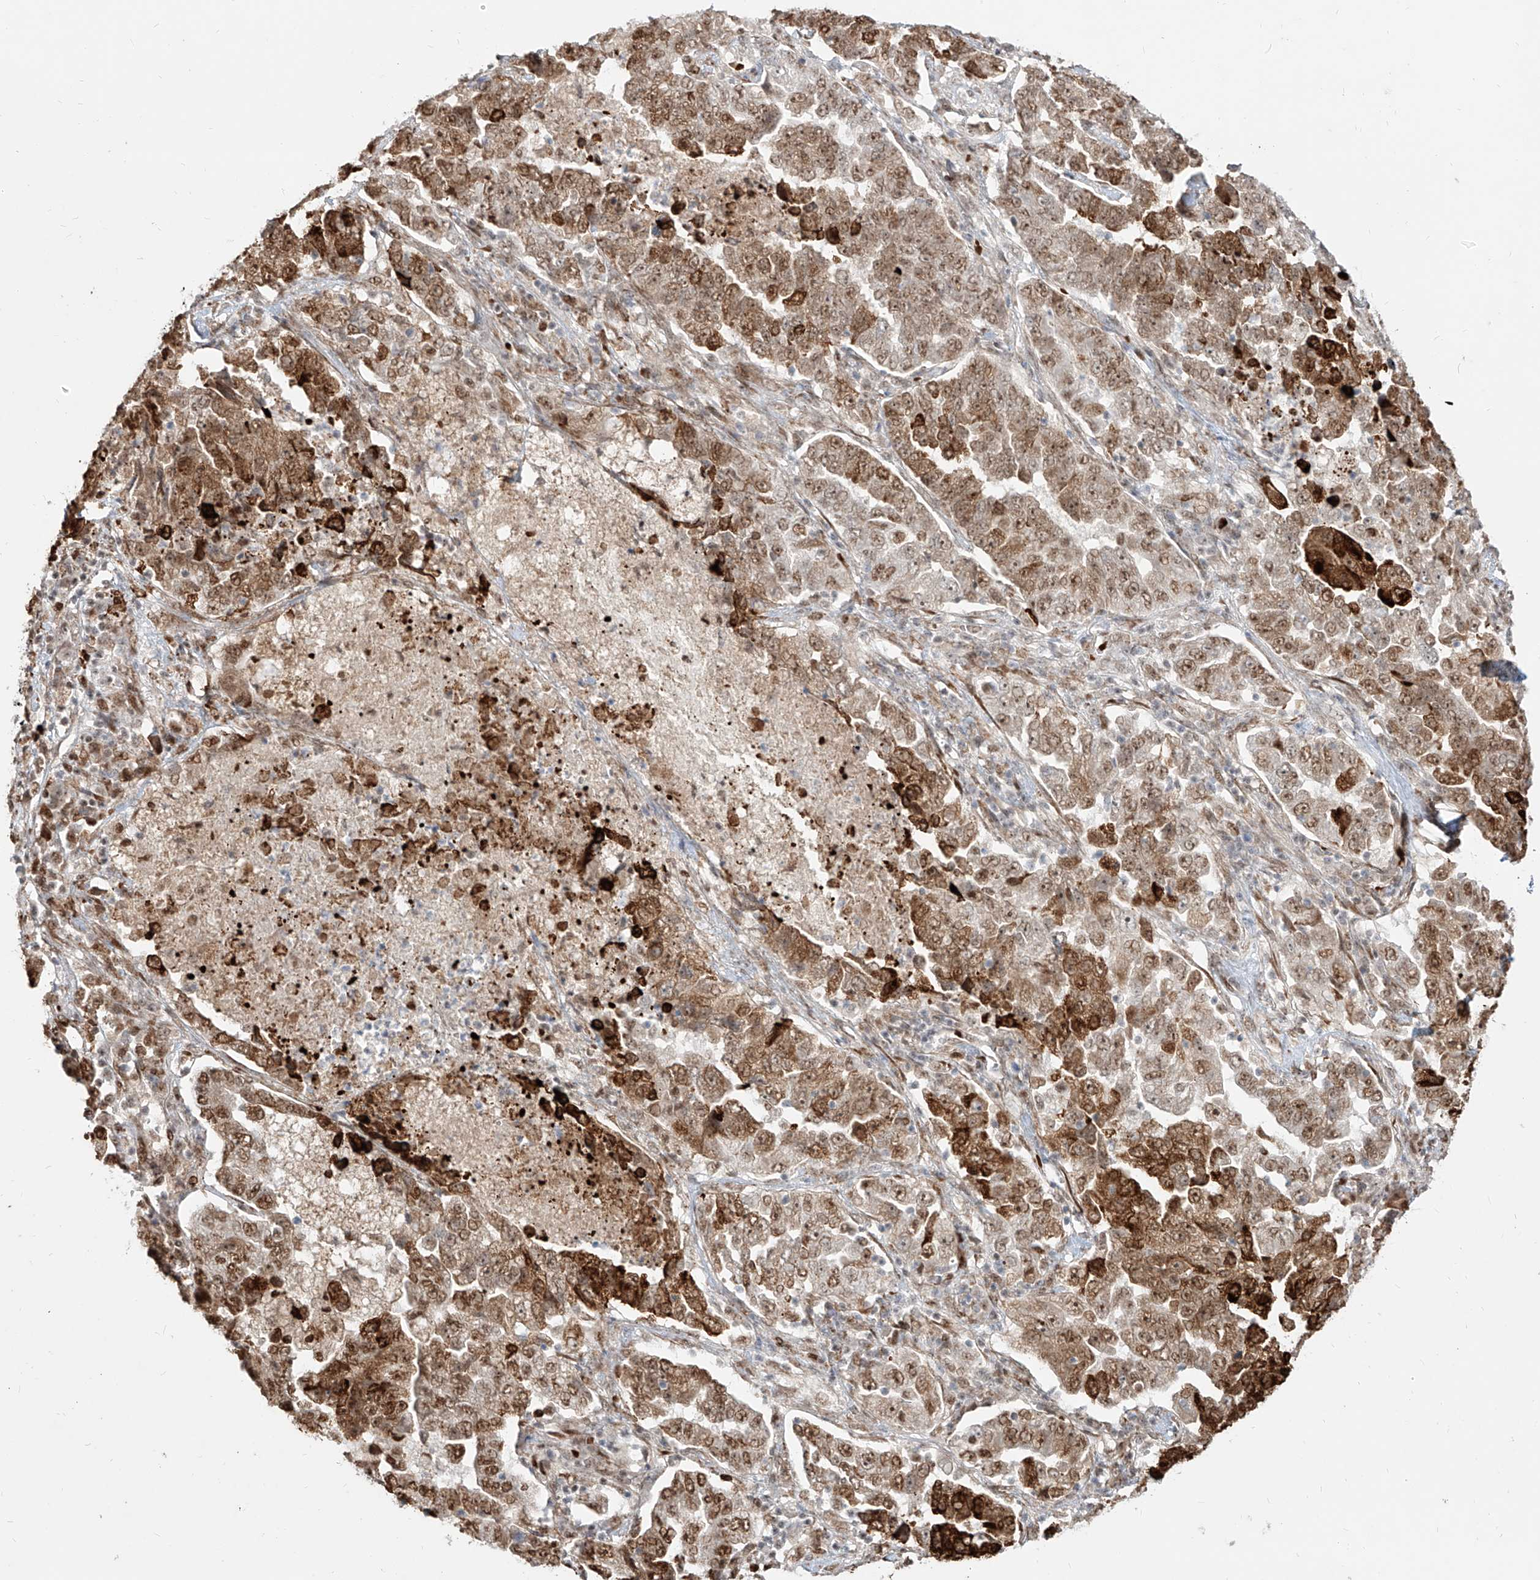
{"staining": {"intensity": "moderate", "quantity": ">75%", "location": "cytoplasmic/membranous,nuclear"}, "tissue": "lung cancer", "cell_type": "Tumor cells", "image_type": "cancer", "snomed": [{"axis": "morphology", "description": "Adenocarcinoma, NOS"}, {"axis": "topography", "description": "Lung"}], "caption": "Immunohistochemical staining of human lung cancer exhibits moderate cytoplasmic/membranous and nuclear protein positivity in about >75% of tumor cells.", "gene": "ZNF710", "patient": {"sex": "female", "age": 51}}